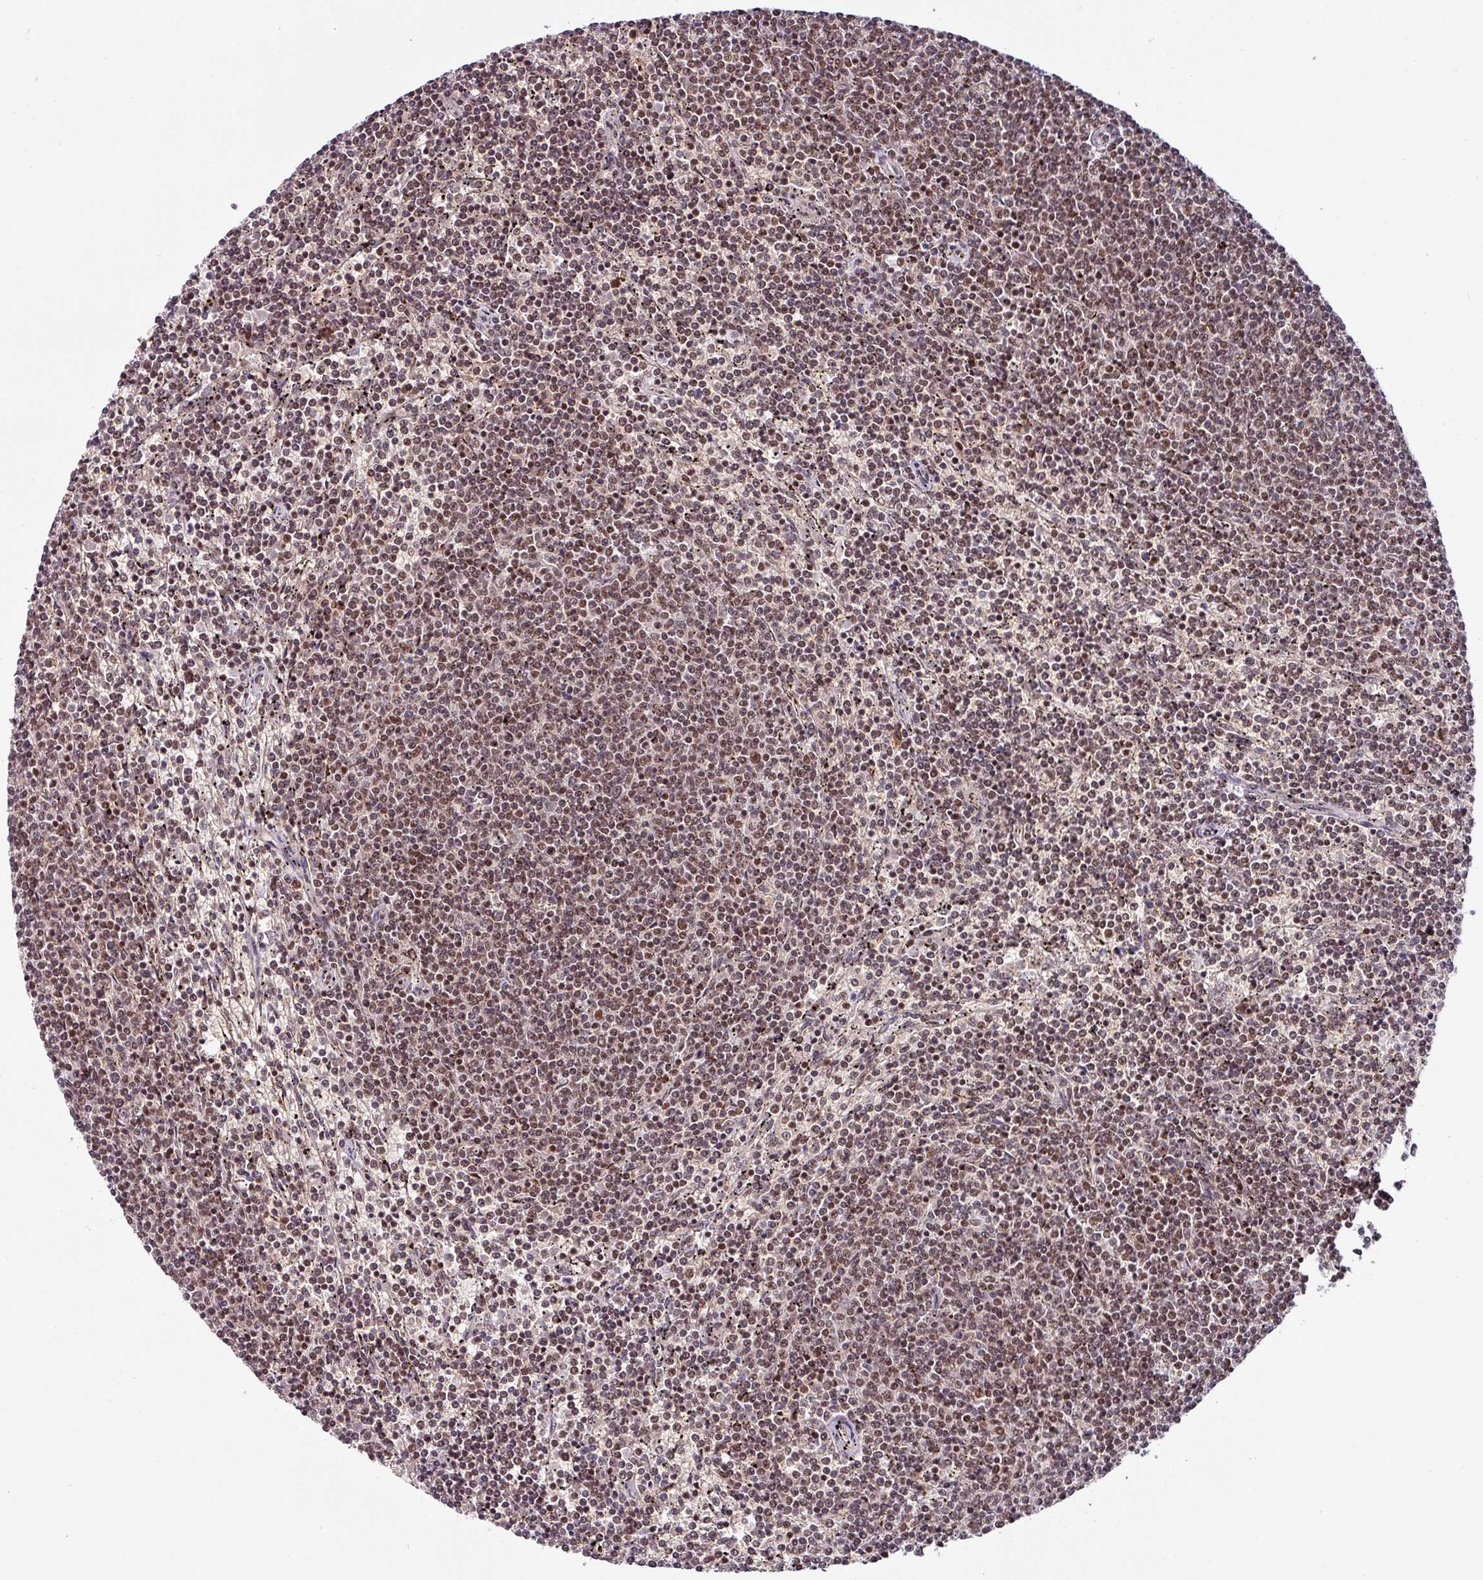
{"staining": {"intensity": "moderate", "quantity": ">75%", "location": "nuclear"}, "tissue": "lymphoma", "cell_type": "Tumor cells", "image_type": "cancer", "snomed": [{"axis": "morphology", "description": "Malignant lymphoma, non-Hodgkin's type, Low grade"}, {"axis": "topography", "description": "Spleen"}], "caption": "Lymphoma tissue reveals moderate nuclear staining in approximately >75% of tumor cells, visualized by immunohistochemistry.", "gene": "PHF23", "patient": {"sex": "female", "age": 50}}